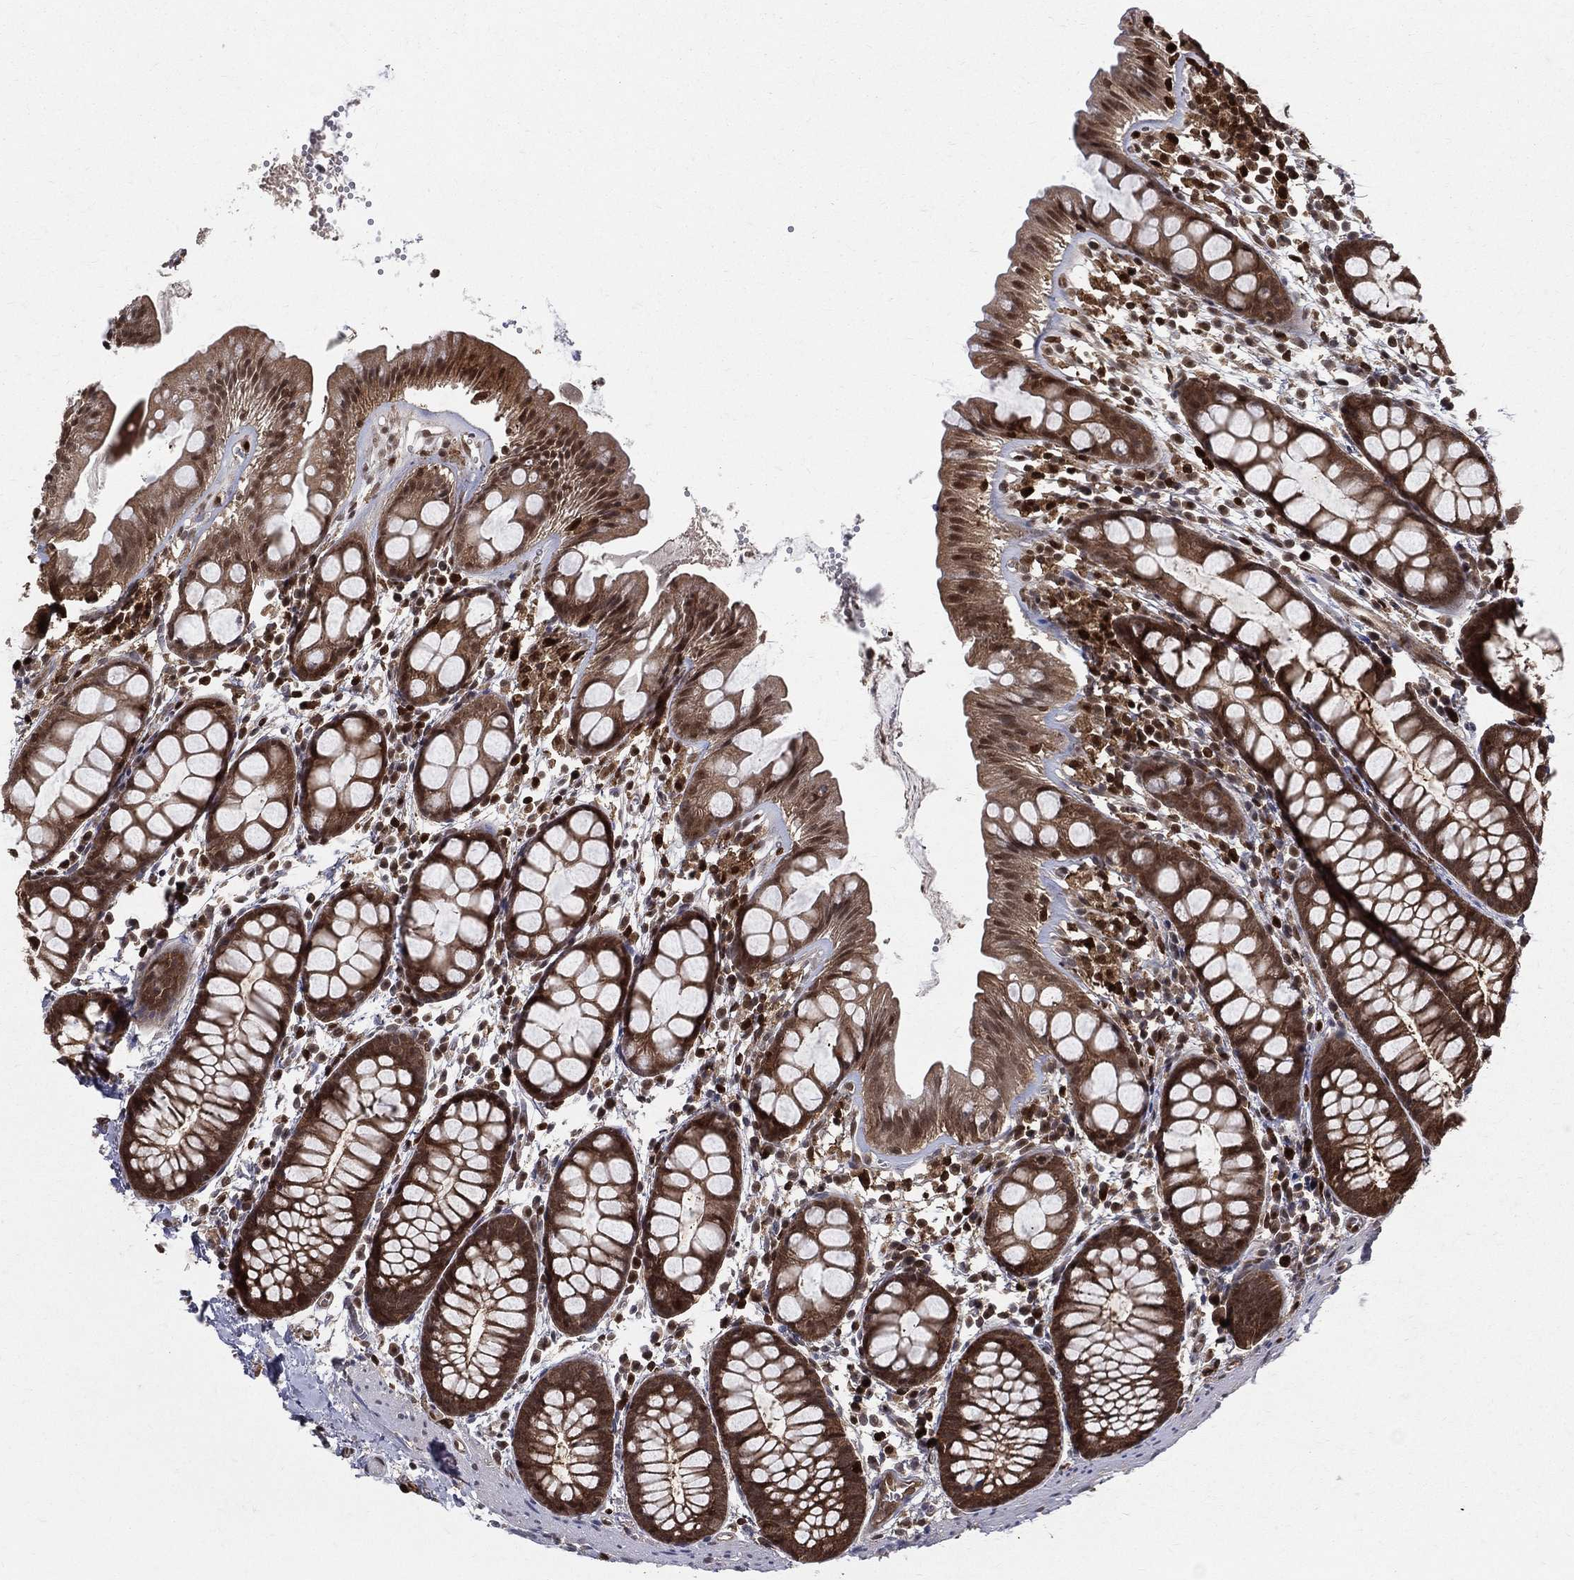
{"staining": {"intensity": "strong", "quantity": ">75%", "location": "cytoplasmic/membranous,nuclear"}, "tissue": "rectum", "cell_type": "Glandular cells", "image_type": "normal", "snomed": [{"axis": "morphology", "description": "Normal tissue, NOS"}, {"axis": "topography", "description": "Rectum"}], "caption": "Immunohistochemistry image of benign rectum: human rectum stained using IHC demonstrates high levels of strong protein expression localized specifically in the cytoplasmic/membranous,nuclear of glandular cells, appearing as a cytoplasmic/membranous,nuclear brown color.", "gene": "ENO1", "patient": {"sex": "male", "age": 57}}